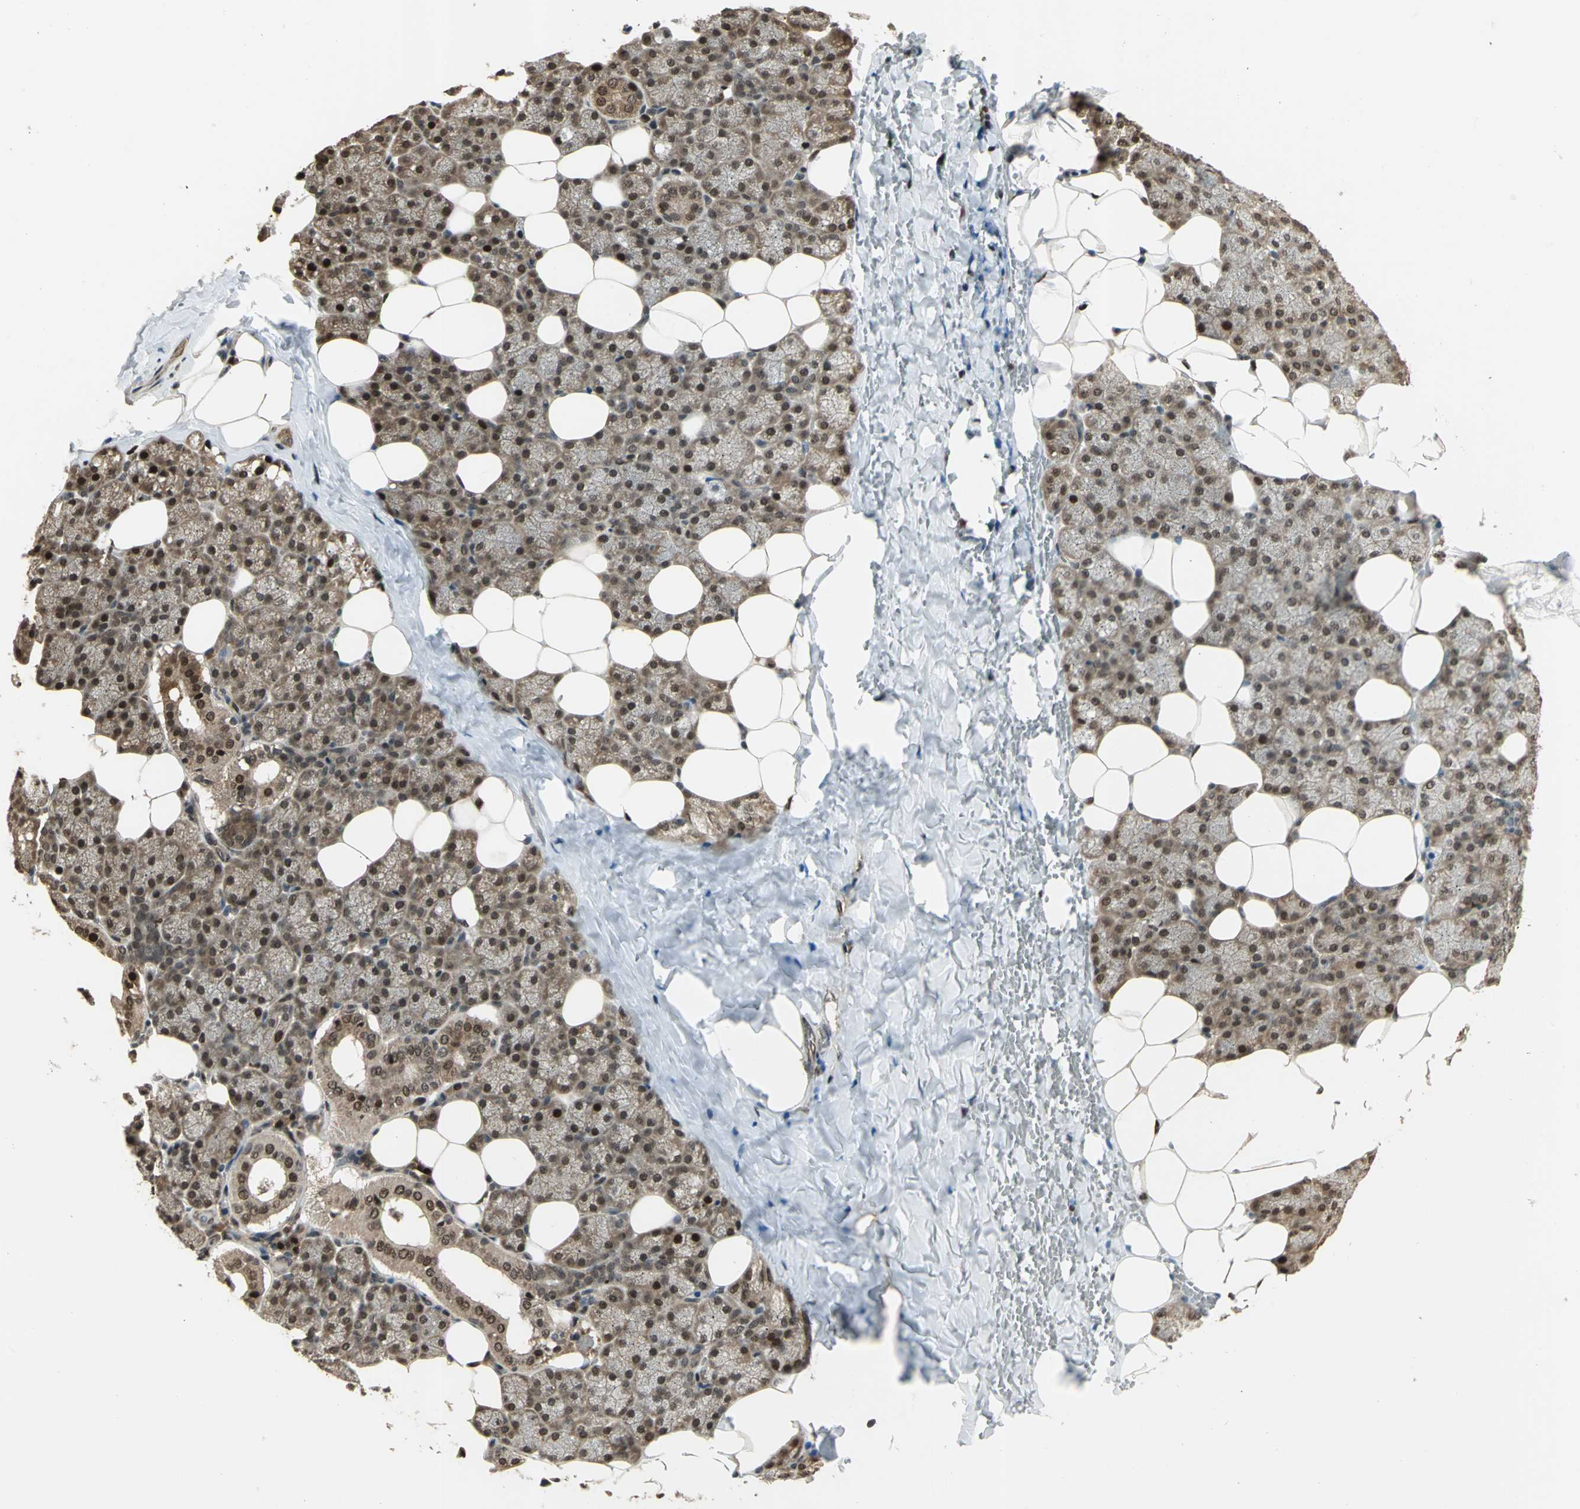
{"staining": {"intensity": "moderate", "quantity": ">75%", "location": "cytoplasmic/membranous,nuclear"}, "tissue": "salivary gland", "cell_type": "Glandular cells", "image_type": "normal", "snomed": [{"axis": "morphology", "description": "Normal tissue, NOS"}, {"axis": "topography", "description": "Lymph node"}, {"axis": "topography", "description": "Salivary gland"}], "caption": "The immunohistochemical stain labels moderate cytoplasmic/membranous,nuclear expression in glandular cells of normal salivary gland. The staining was performed using DAB (3,3'-diaminobenzidine), with brown indicating positive protein expression. Nuclei are stained blue with hematoxylin.", "gene": "PSMC3", "patient": {"sex": "male", "age": 8}}